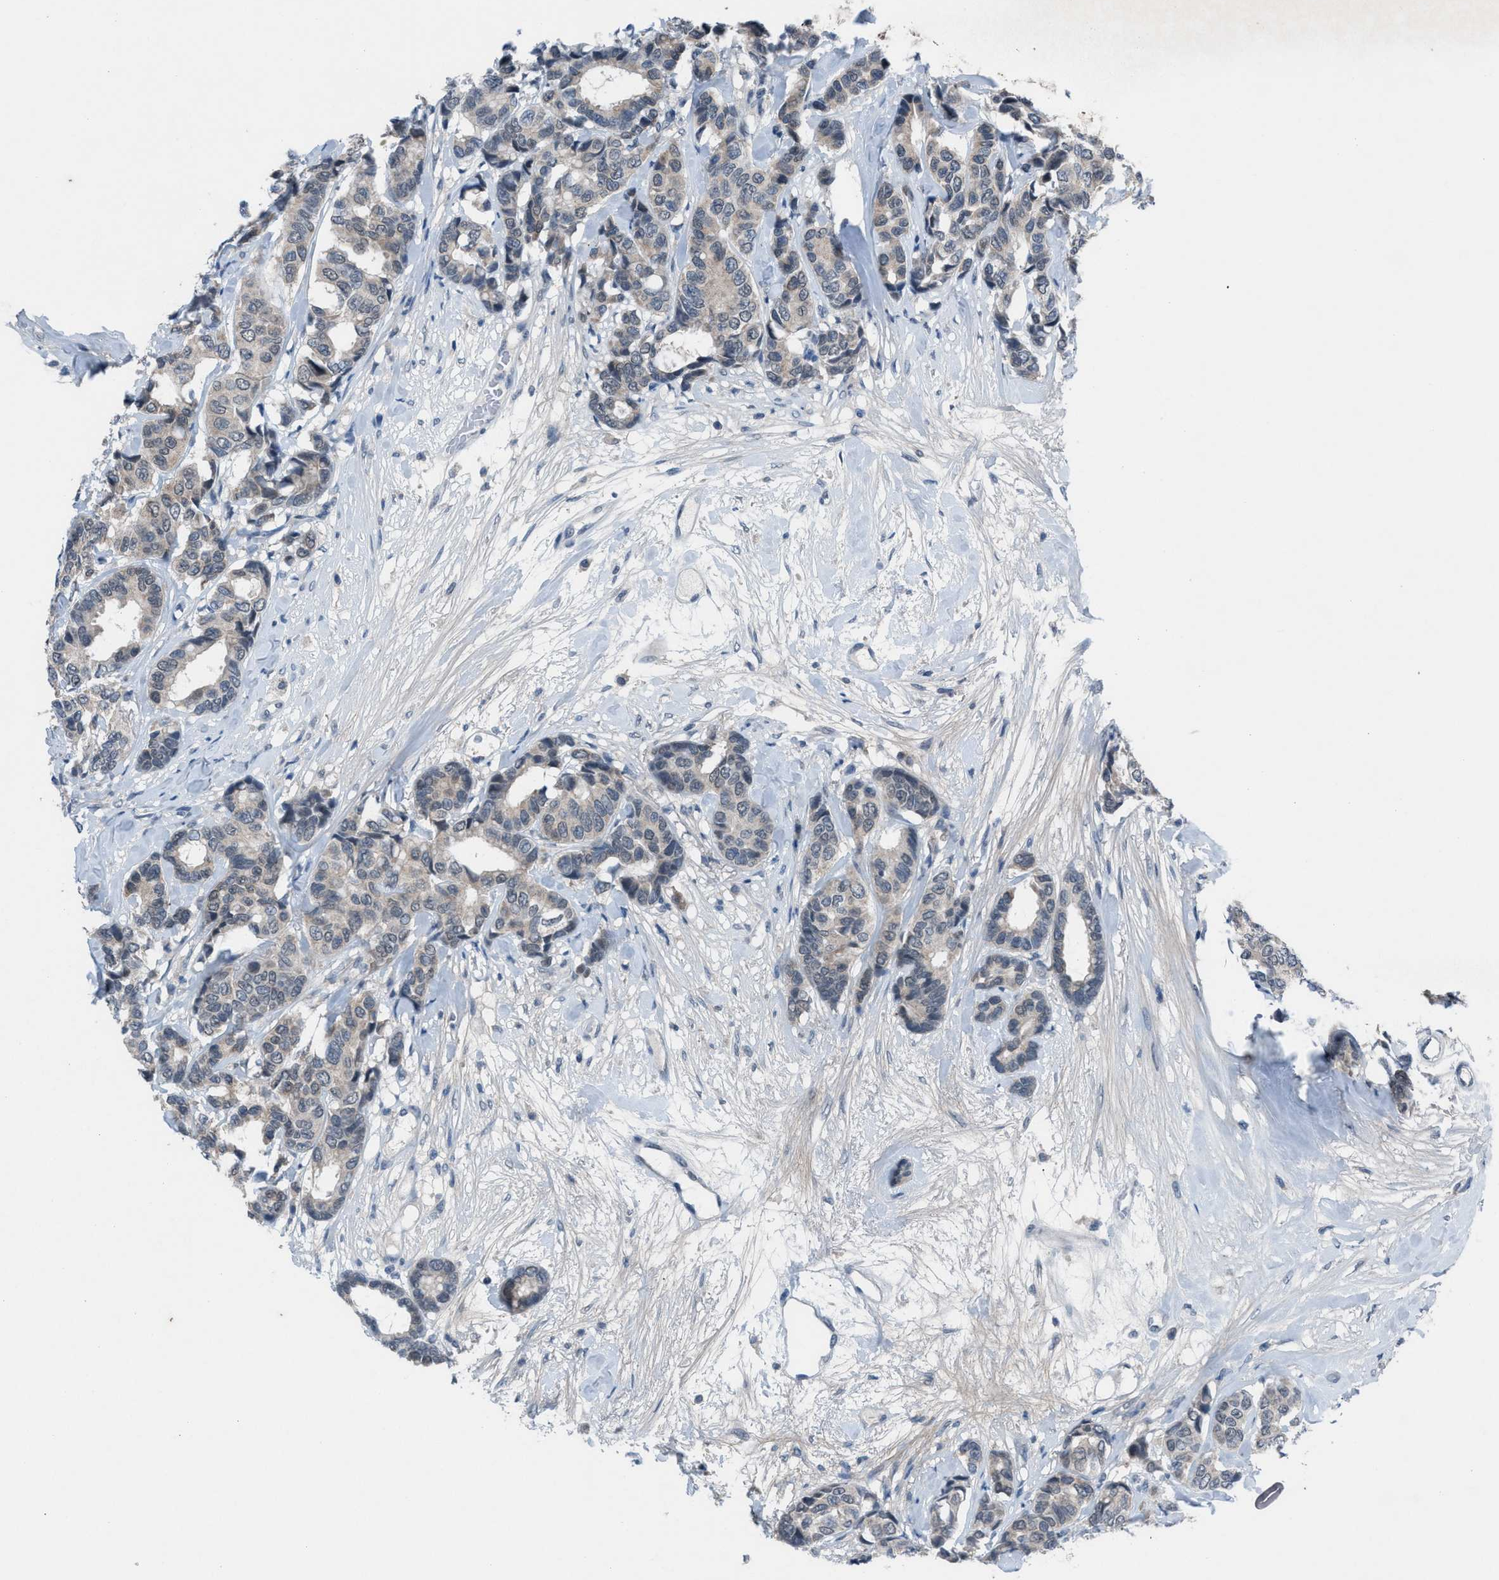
{"staining": {"intensity": "weak", "quantity": "<25%", "location": "cytoplasmic/membranous"}, "tissue": "breast cancer", "cell_type": "Tumor cells", "image_type": "cancer", "snomed": [{"axis": "morphology", "description": "Duct carcinoma"}, {"axis": "topography", "description": "Breast"}], "caption": "Immunohistochemistry (IHC) photomicrograph of neoplastic tissue: breast cancer stained with DAB reveals no significant protein expression in tumor cells. The staining was performed using DAB (3,3'-diaminobenzidine) to visualize the protein expression in brown, while the nuclei were stained in blue with hematoxylin (Magnification: 20x).", "gene": "ANAPC11", "patient": {"sex": "female", "age": 87}}